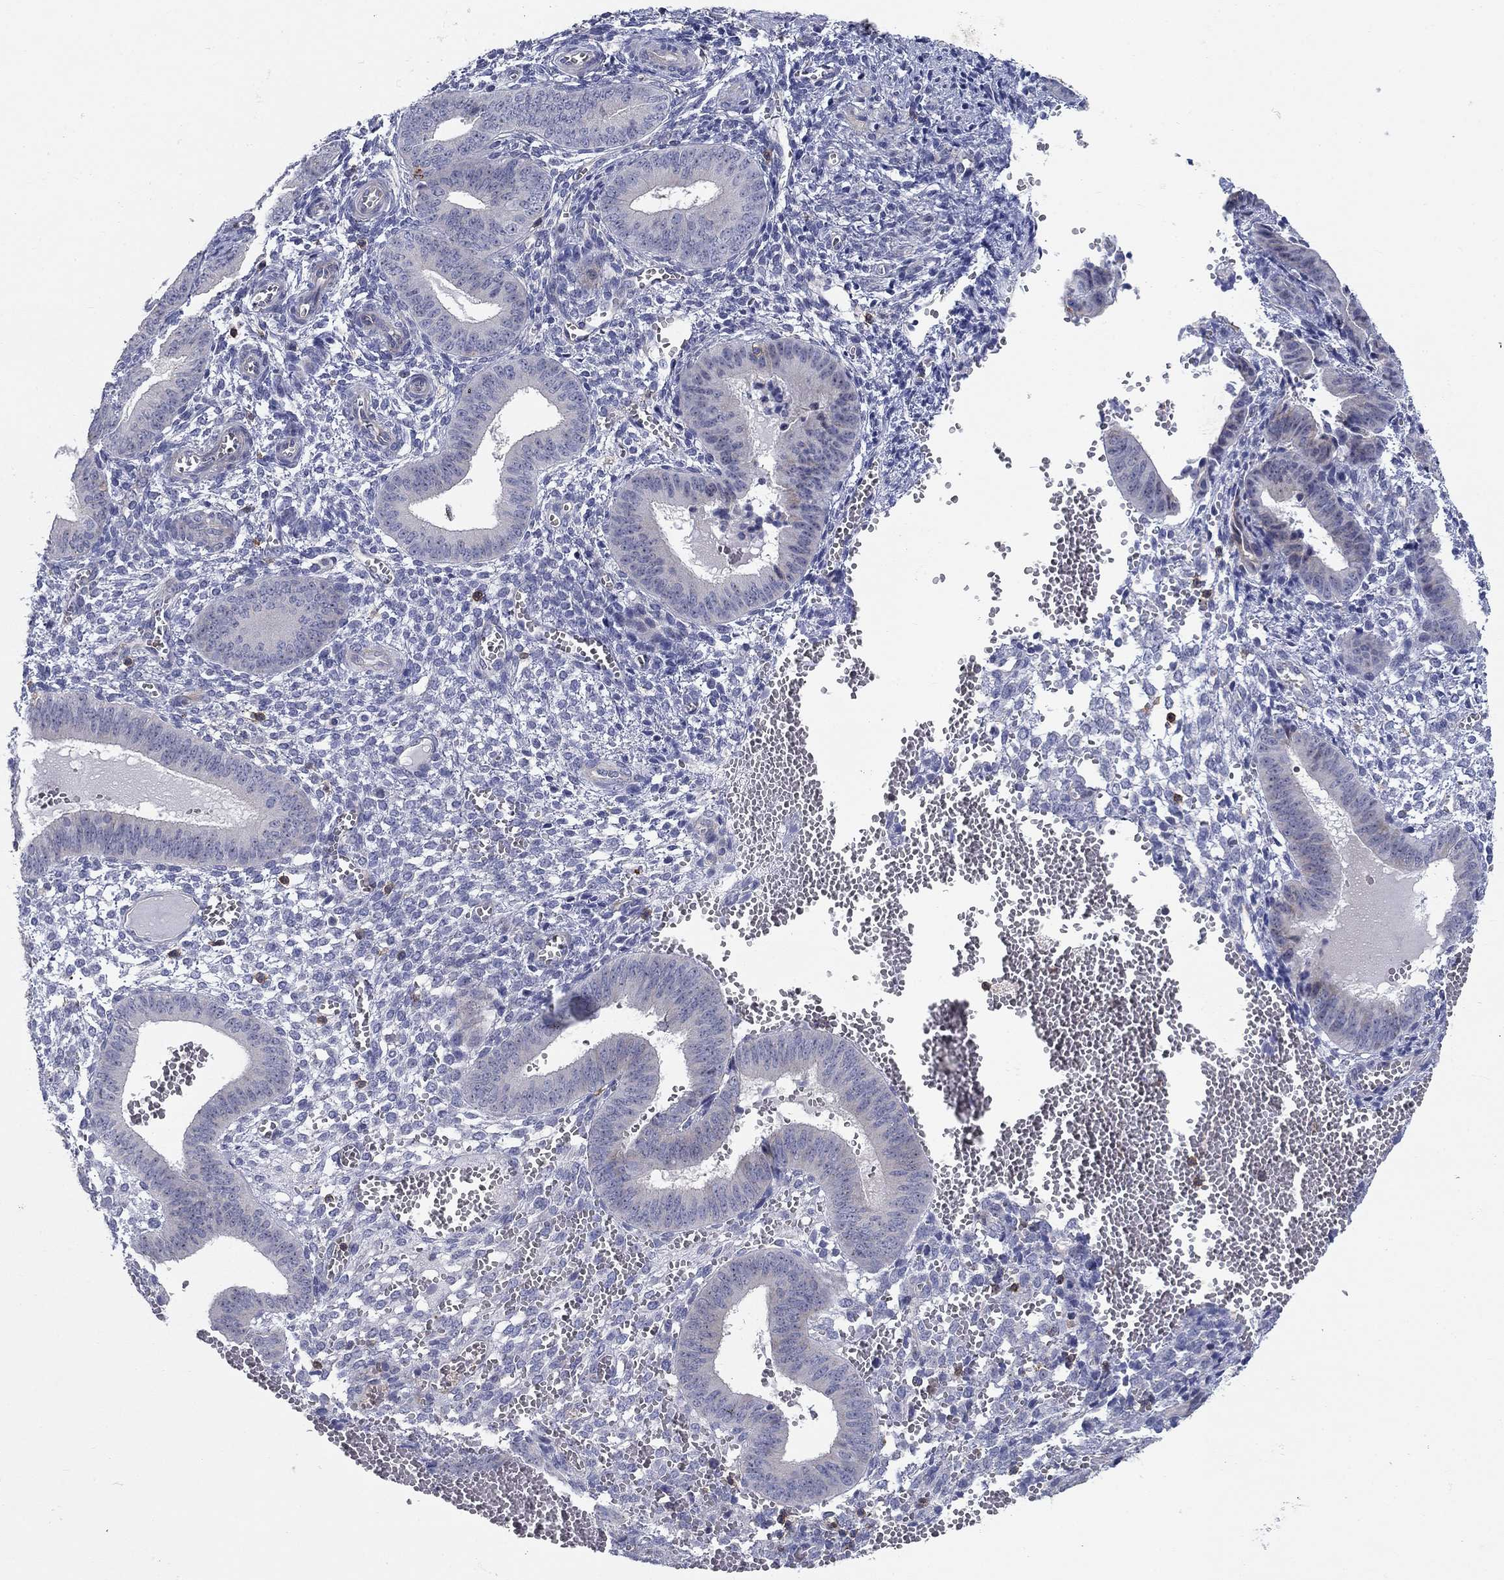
{"staining": {"intensity": "negative", "quantity": "none", "location": "none"}, "tissue": "endometrium", "cell_type": "Cells in endometrial stroma", "image_type": "normal", "snomed": [{"axis": "morphology", "description": "Normal tissue, NOS"}, {"axis": "topography", "description": "Endometrium"}], "caption": "Immunohistochemical staining of benign human endometrium displays no significant expression in cells in endometrial stroma.", "gene": "SIT1", "patient": {"sex": "female", "age": 42}}